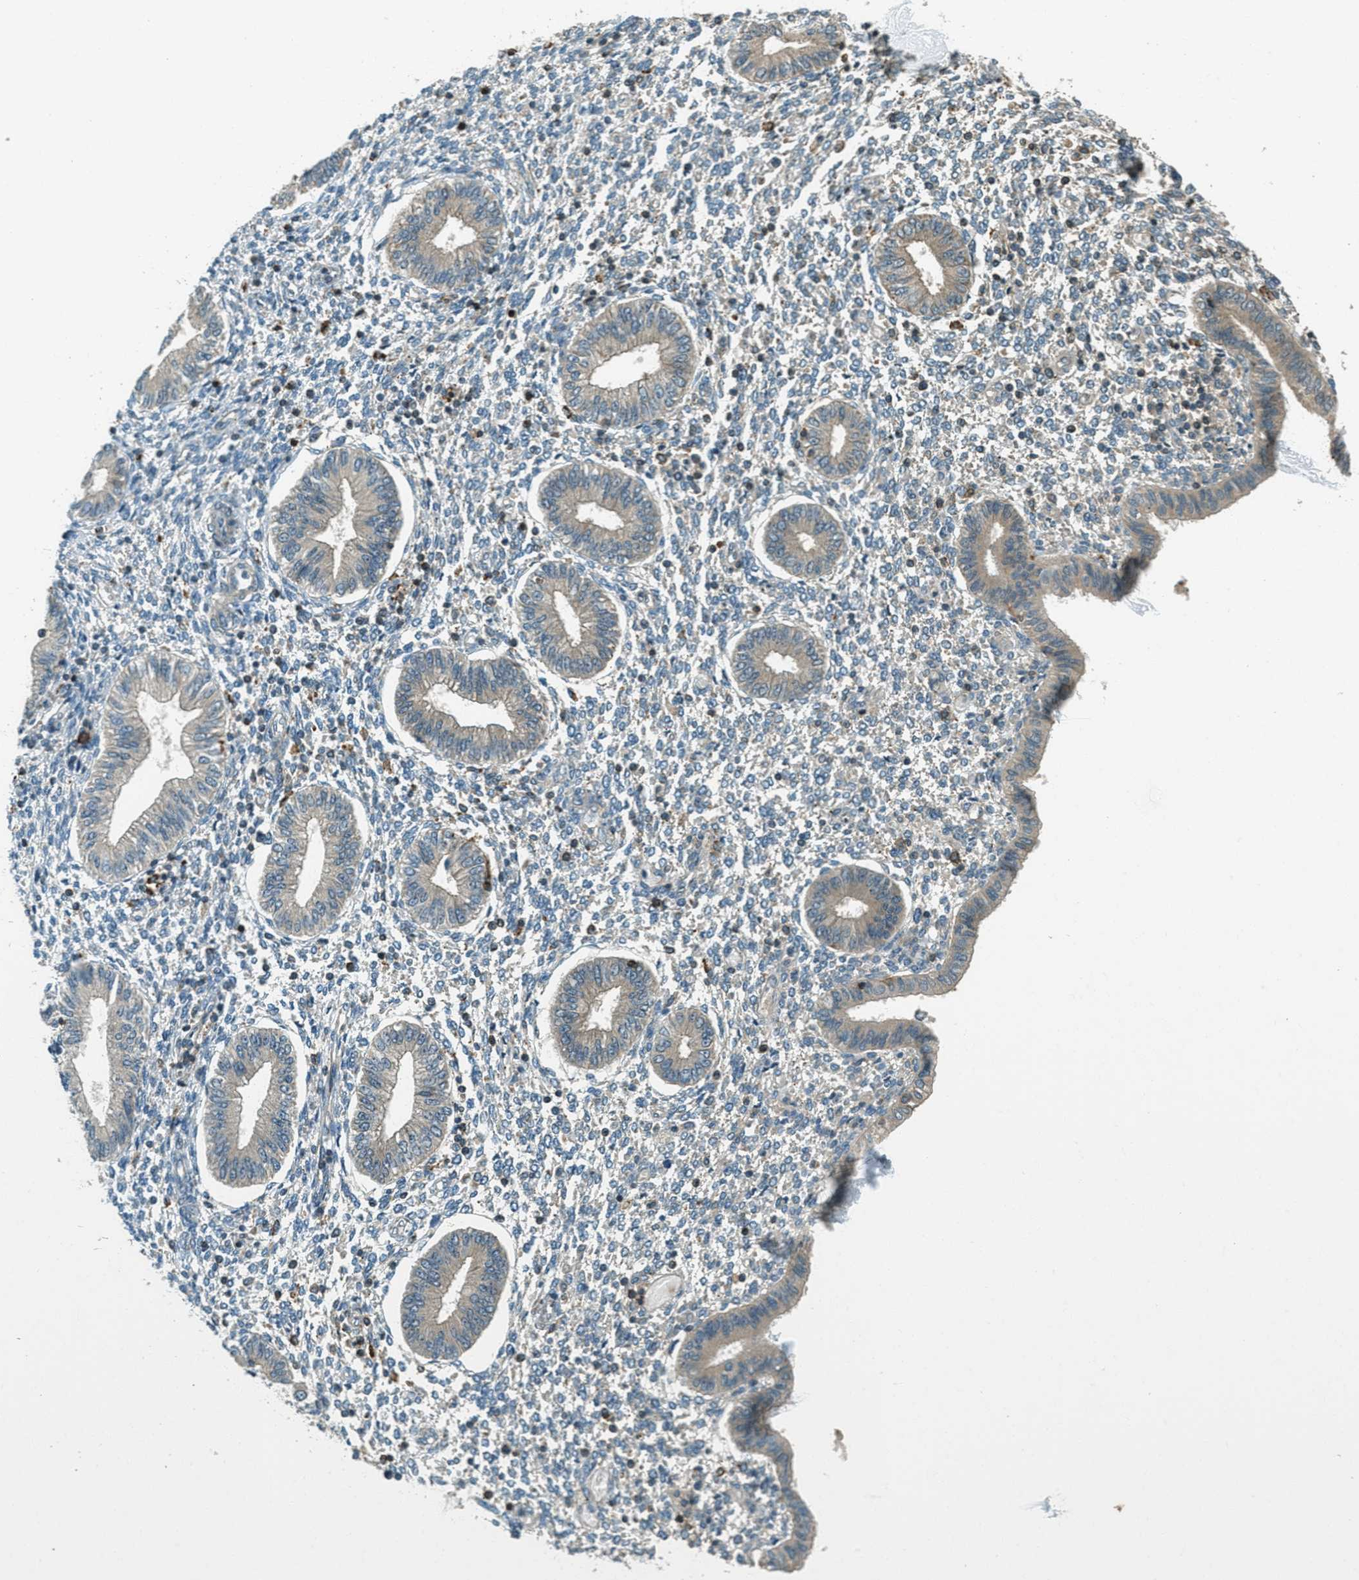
{"staining": {"intensity": "weak", "quantity": "<25%", "location": "cytoplasmic/membranous"}, "tissue": "endometrium", "cell_type": "Cells in endometrial stroma", "image_type": "normal", "snomed": [{"axis": "morphology", "description": "Normal tissue, NOS"}, {"axis": "topography", "description": "Endometrium"}], "caption": "Immunohistochemistry (IHC) image of normal endometrium stained for a protein (brown), which exhibits no positivity in cells in endometrial stroma. Brightfield microscopy of immunohistochemistry (IHC) stained with DAB (3,3'-diaminobenzidine) (brown) and hematoxylin (blue), captured at high magnification.", "gene": "PTPN23", "patient": {"sex": "female", "age": 50}}